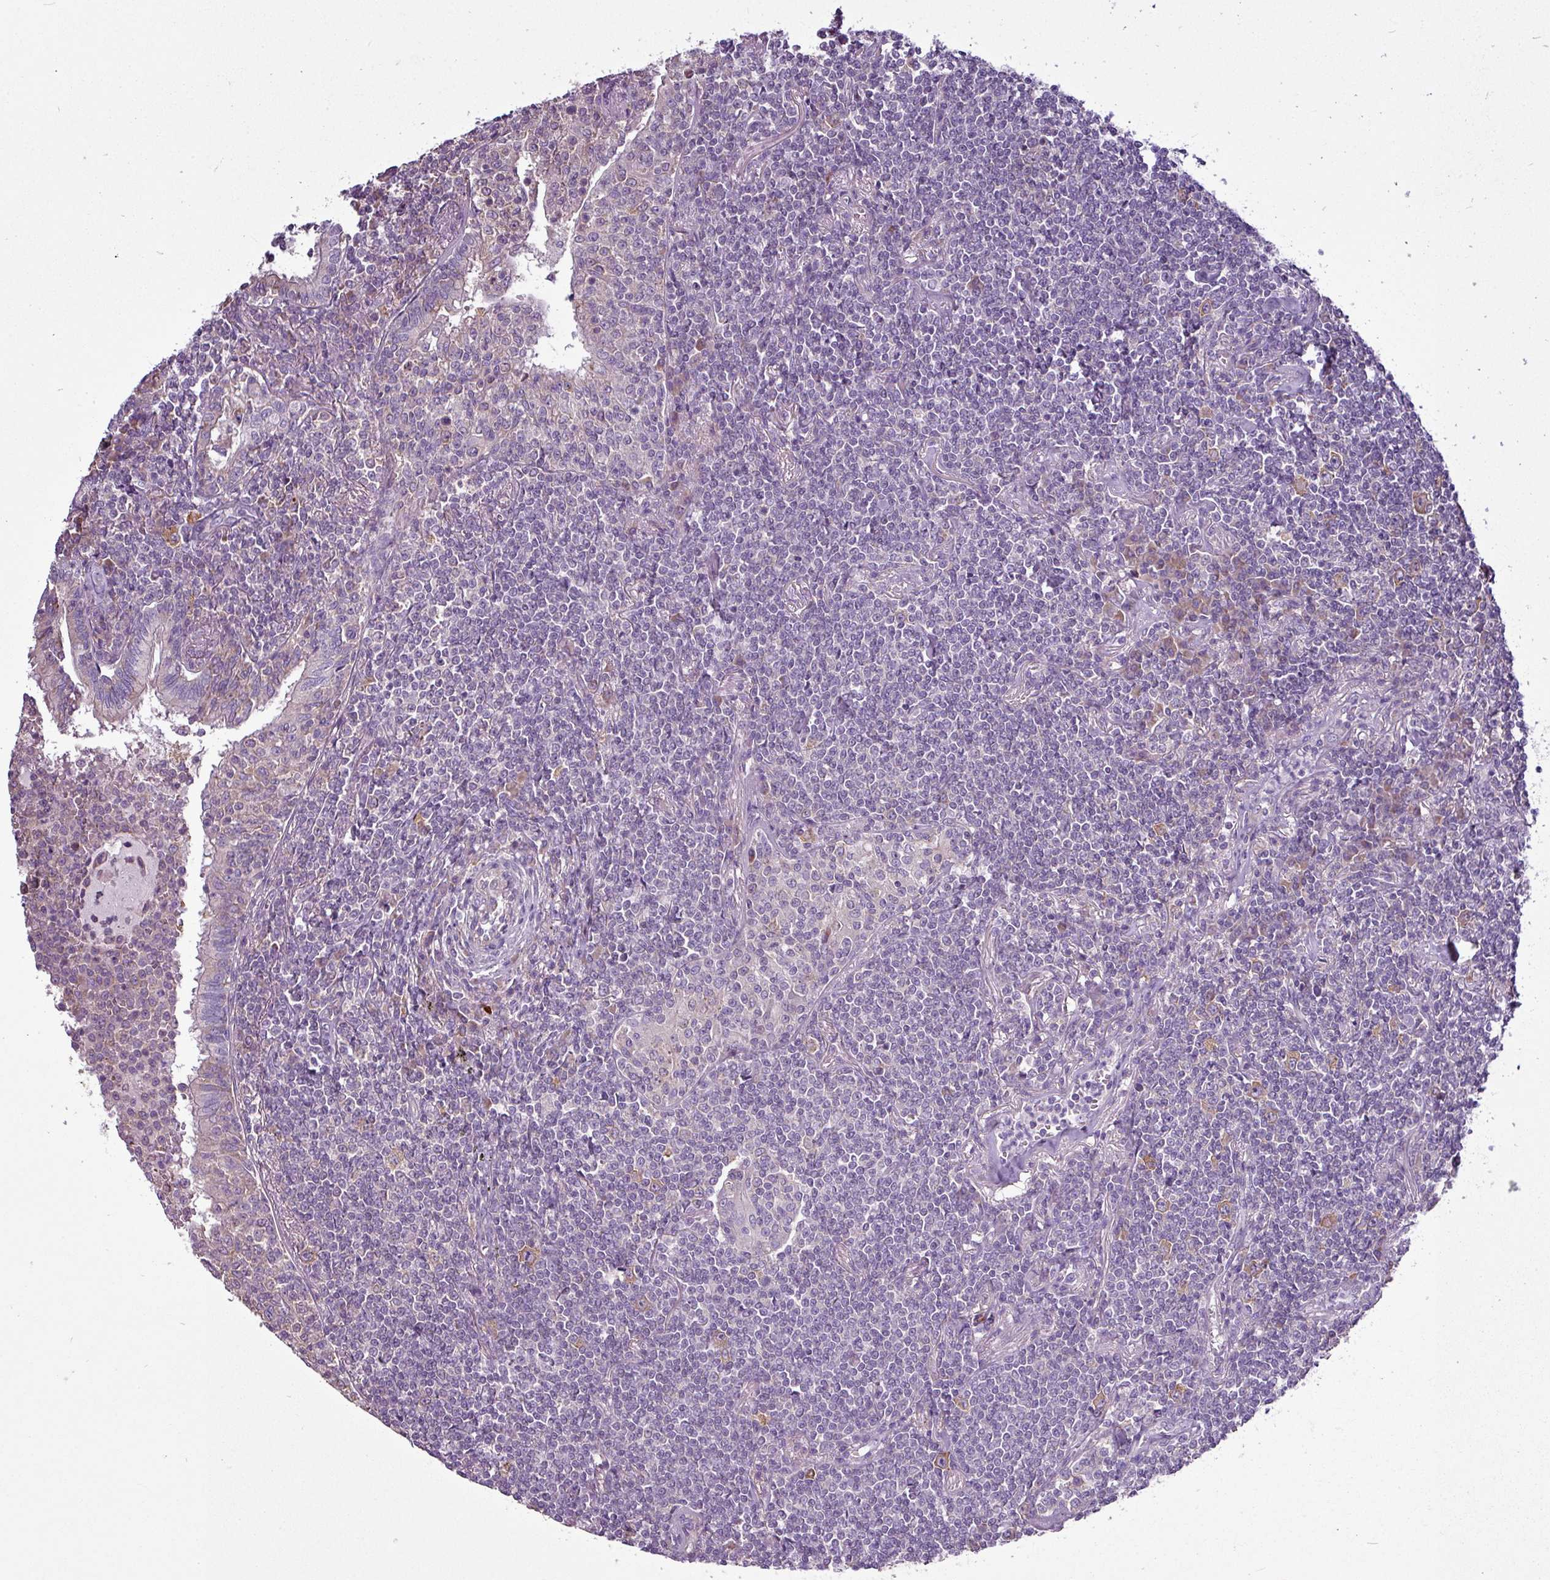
{"staining": {"intensity": "negative", "quantity": "none", "location": "none"}, "tissue": "lymphoma", "cell_type": "Tumor cells", "image_type": "cancer", "snomed": [{"axis": "morphology", "description": "Malignant lymphoma, non-Hodgkin's type, Low grade"}, {"axis": "topography", "description": "Lung"}], "caption": "Low-grade malignant lymphoma, non-Hodgkin's type stained for a protein using immunohistochemistry shows no positivity tumor cells.", "gene": "AGAP5", "patient": {"sex": "female", "age": 71}}